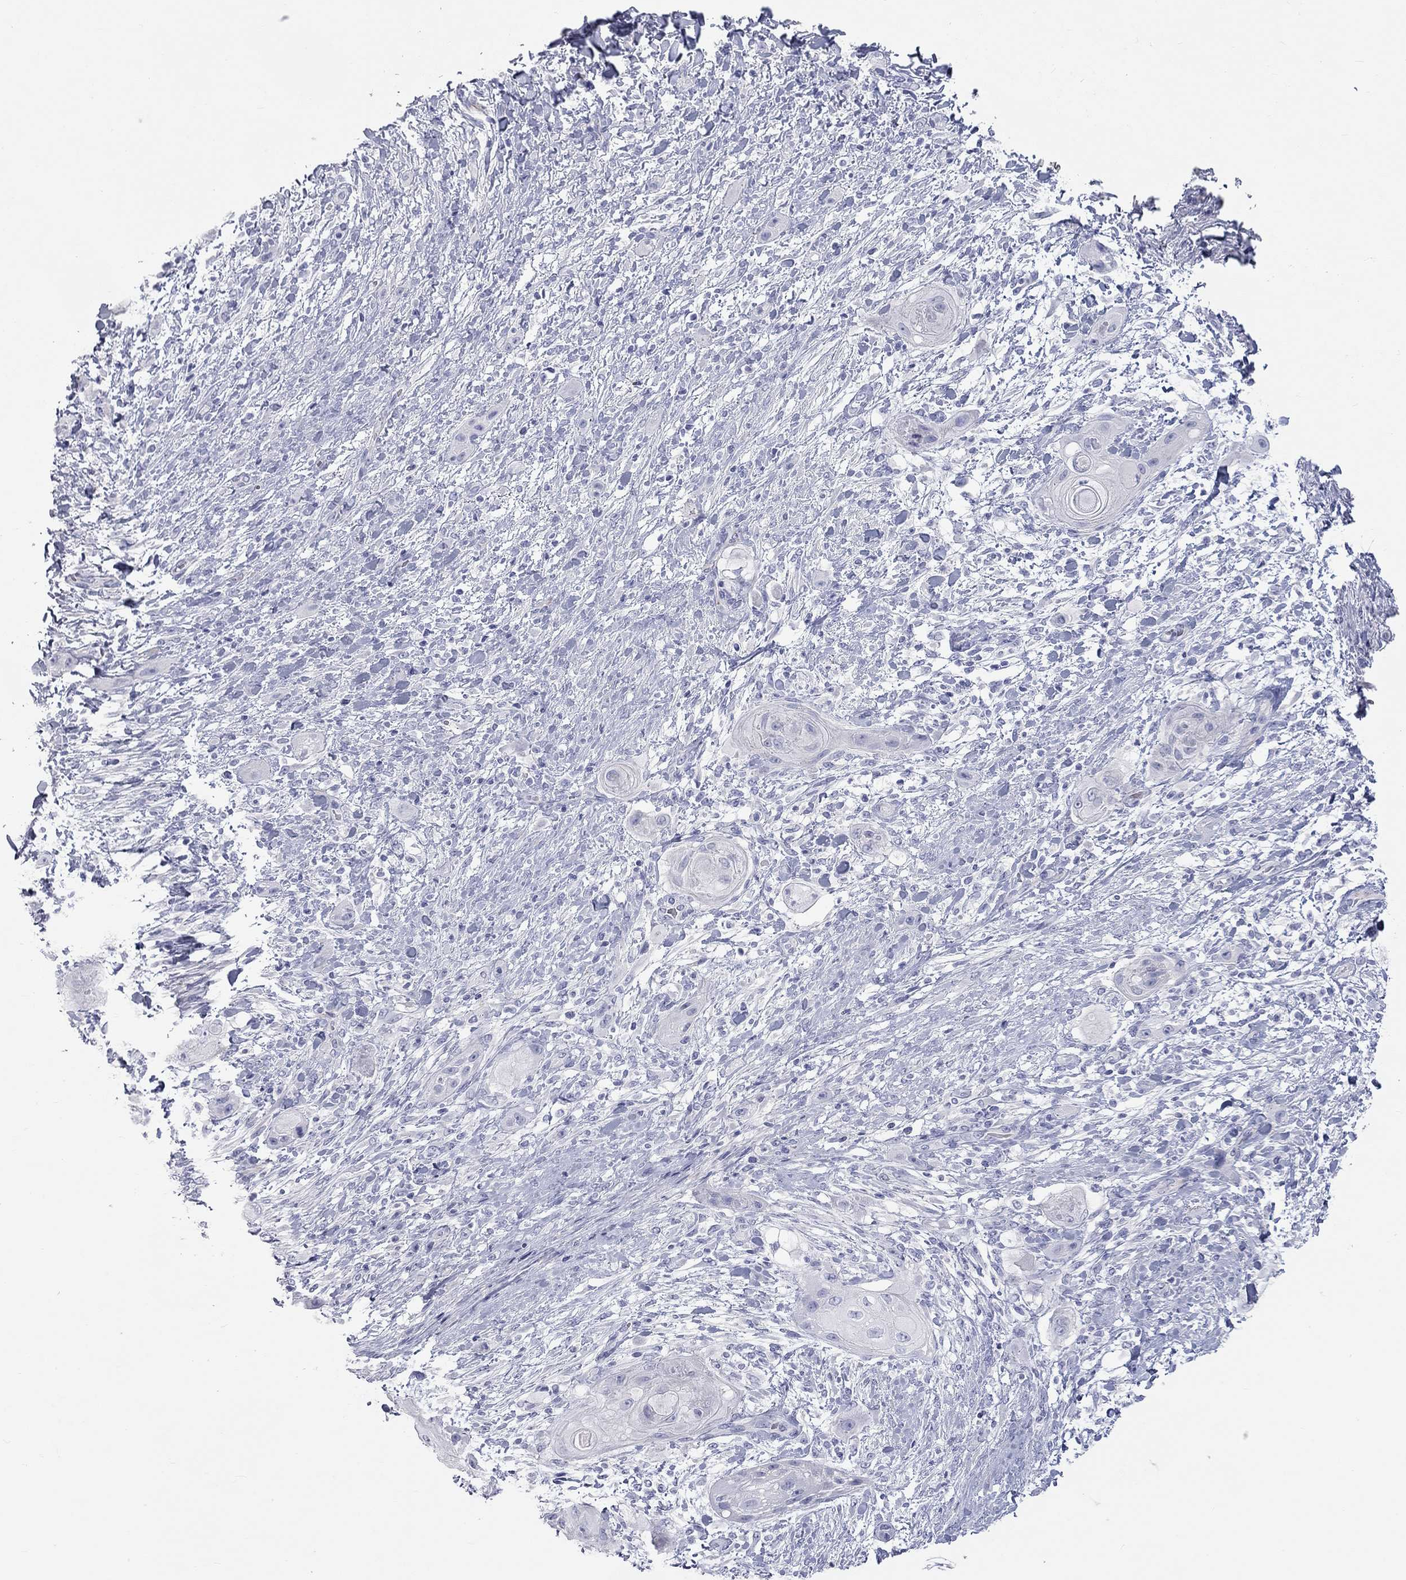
{"staining": {"intensity": "negative", "quantity": "none", "location": "none"}, "tissue": "skin cancer", "cell_type": "Tumor cells", "image_type": "cancer", "snomed": [{"axis": "morphology", "description": "Squamous cell carcinoma, NOS"}, {"axis": "topography", "description": "Skin"}], "caption": "Protein analysis of skin squamous cell carcinoma exhibits no significant staining in tumor cells. Brightfield microscopy of immunohistochemistry (IHC) stained with DAB (3,3'-diaminobenzidine) (brown) and hematoxylin (blue), captured at high magnification.", "gene": "PCDHGC5", "patient": {"sex": "male", "age": 62}}